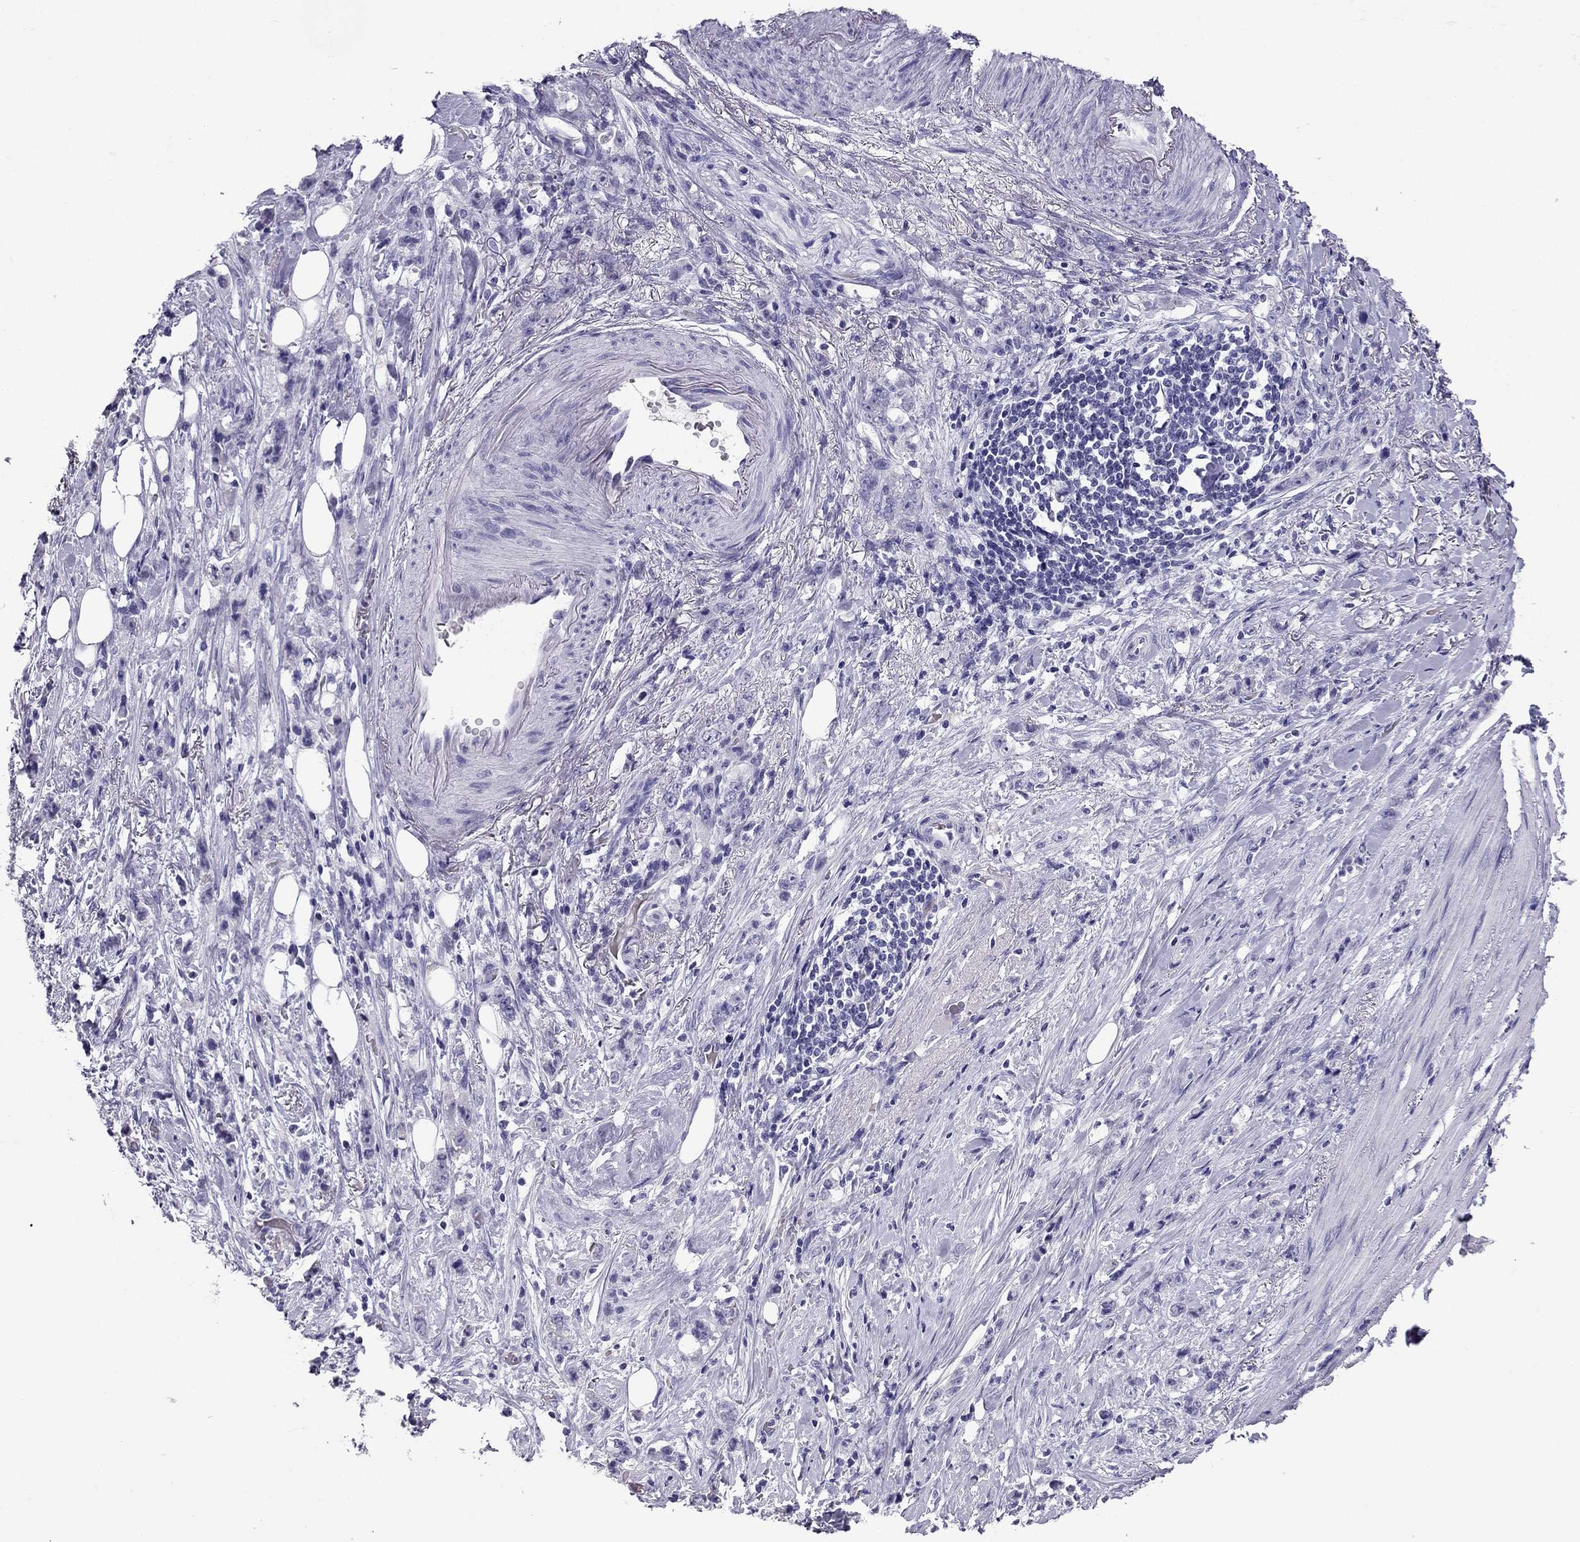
{"staining": {"intensity": "negative", "quantity": "none", "location": "none"}, "tissue": "stomach cancer", "cell_type": "Tumor cells", "image_type": "cancer", "snomed": [{"axis": "morphology", "description": "Adenocarcinoma, NOS"}, {"axis": "topography", "description": "Stomach, lower"}], "caption": "Adenocarcinoma (stomach) was stained to show a protein in brown. There is no significant expression in tumor cells. The staining is performed using DAB (3,3'-diaminobenzidine) brown chromogen with nuclei counter-stained in using hematoxylin.", "gene": "NPTX1", "patient": {"sex": "male", "age": 88}}